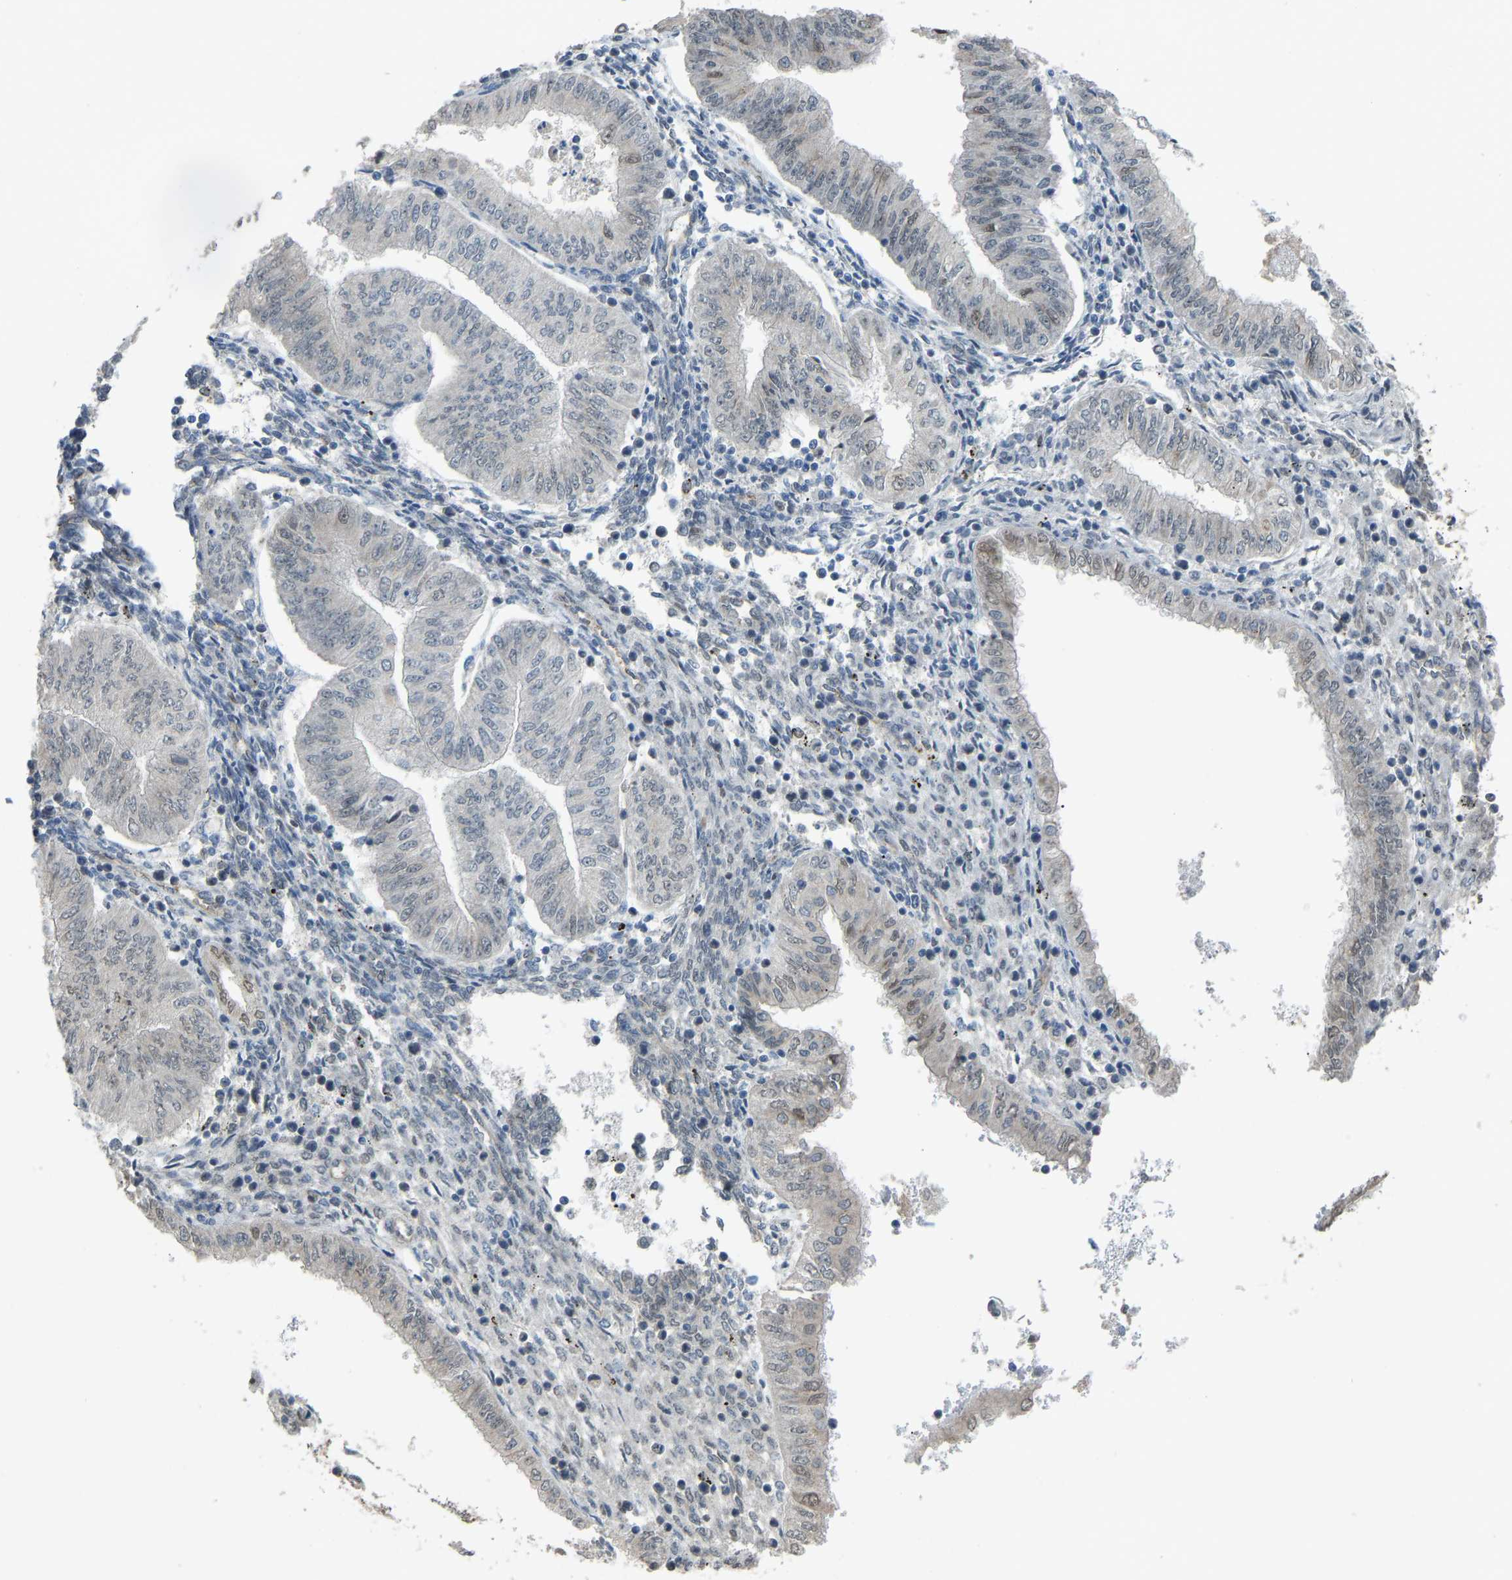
{"staining": {"intensity": "strong", "quantity": "<25%", "location": "nuclear"}, "tissue": "endometrial cancer", "cell_type": "Tumor cells", "image_type": "cancer", "snomed": [{"axis": "morphology", "description": "Normal tissue, NOS"}, {"axis": "morphology", "description": "Adenocarcinoma, NOS"}, {"axis": "topography", "description": "Endometrium"}], "caption": "Strong nuclear protein staining is identified in approximately <25% of tumor cells in adenocarcinoma (endometrial).", "gene": "KPNA6", "patient": {"sex": "female", "age": 53}}